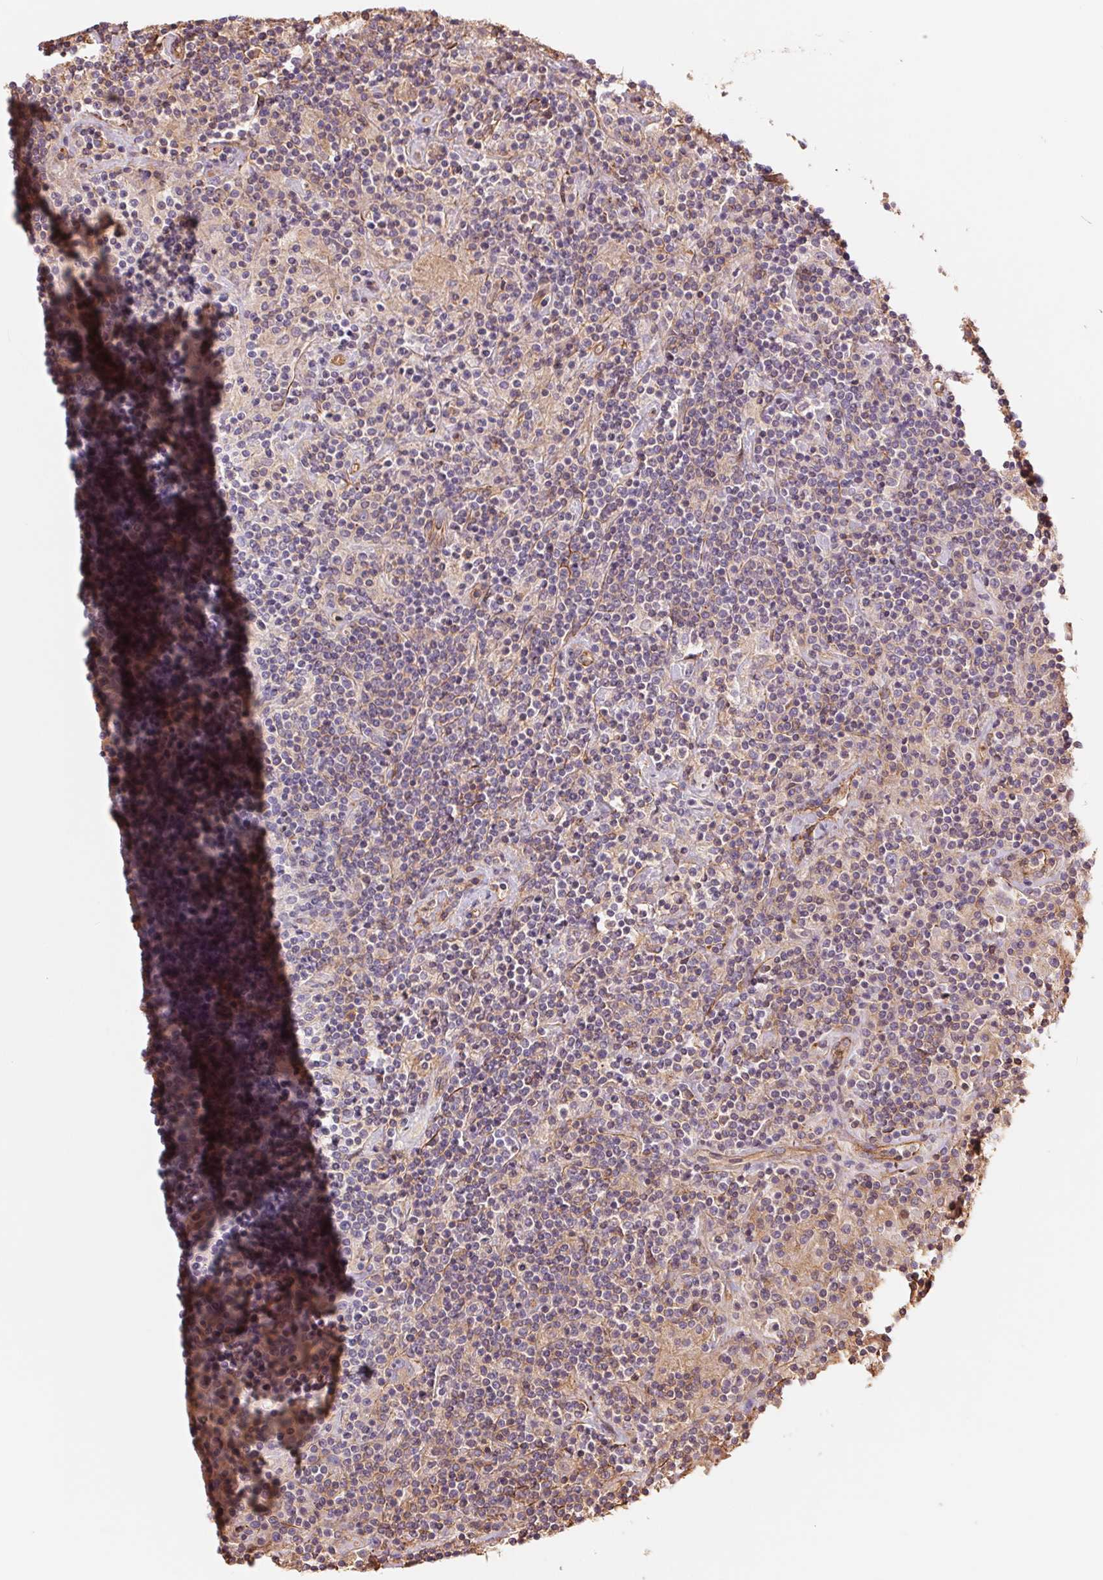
{"staining": {"intensity": "negative", "quantity": "none", "location": "none"}, "tissue": "lymphoma", "cell_type": "Tumor cells", "image_type": "cancer", "snomed": [{"axis": "morphology", "description": "Hodgkin's disease, NOS"}, {"axis": "topography", "description": "Lymph node"}], "caption": "Tumor cells show no significant protein staining in Hodgkin's disease.", "gene": "FRAS1", "patient": {"sex": "male", "age": 70}}